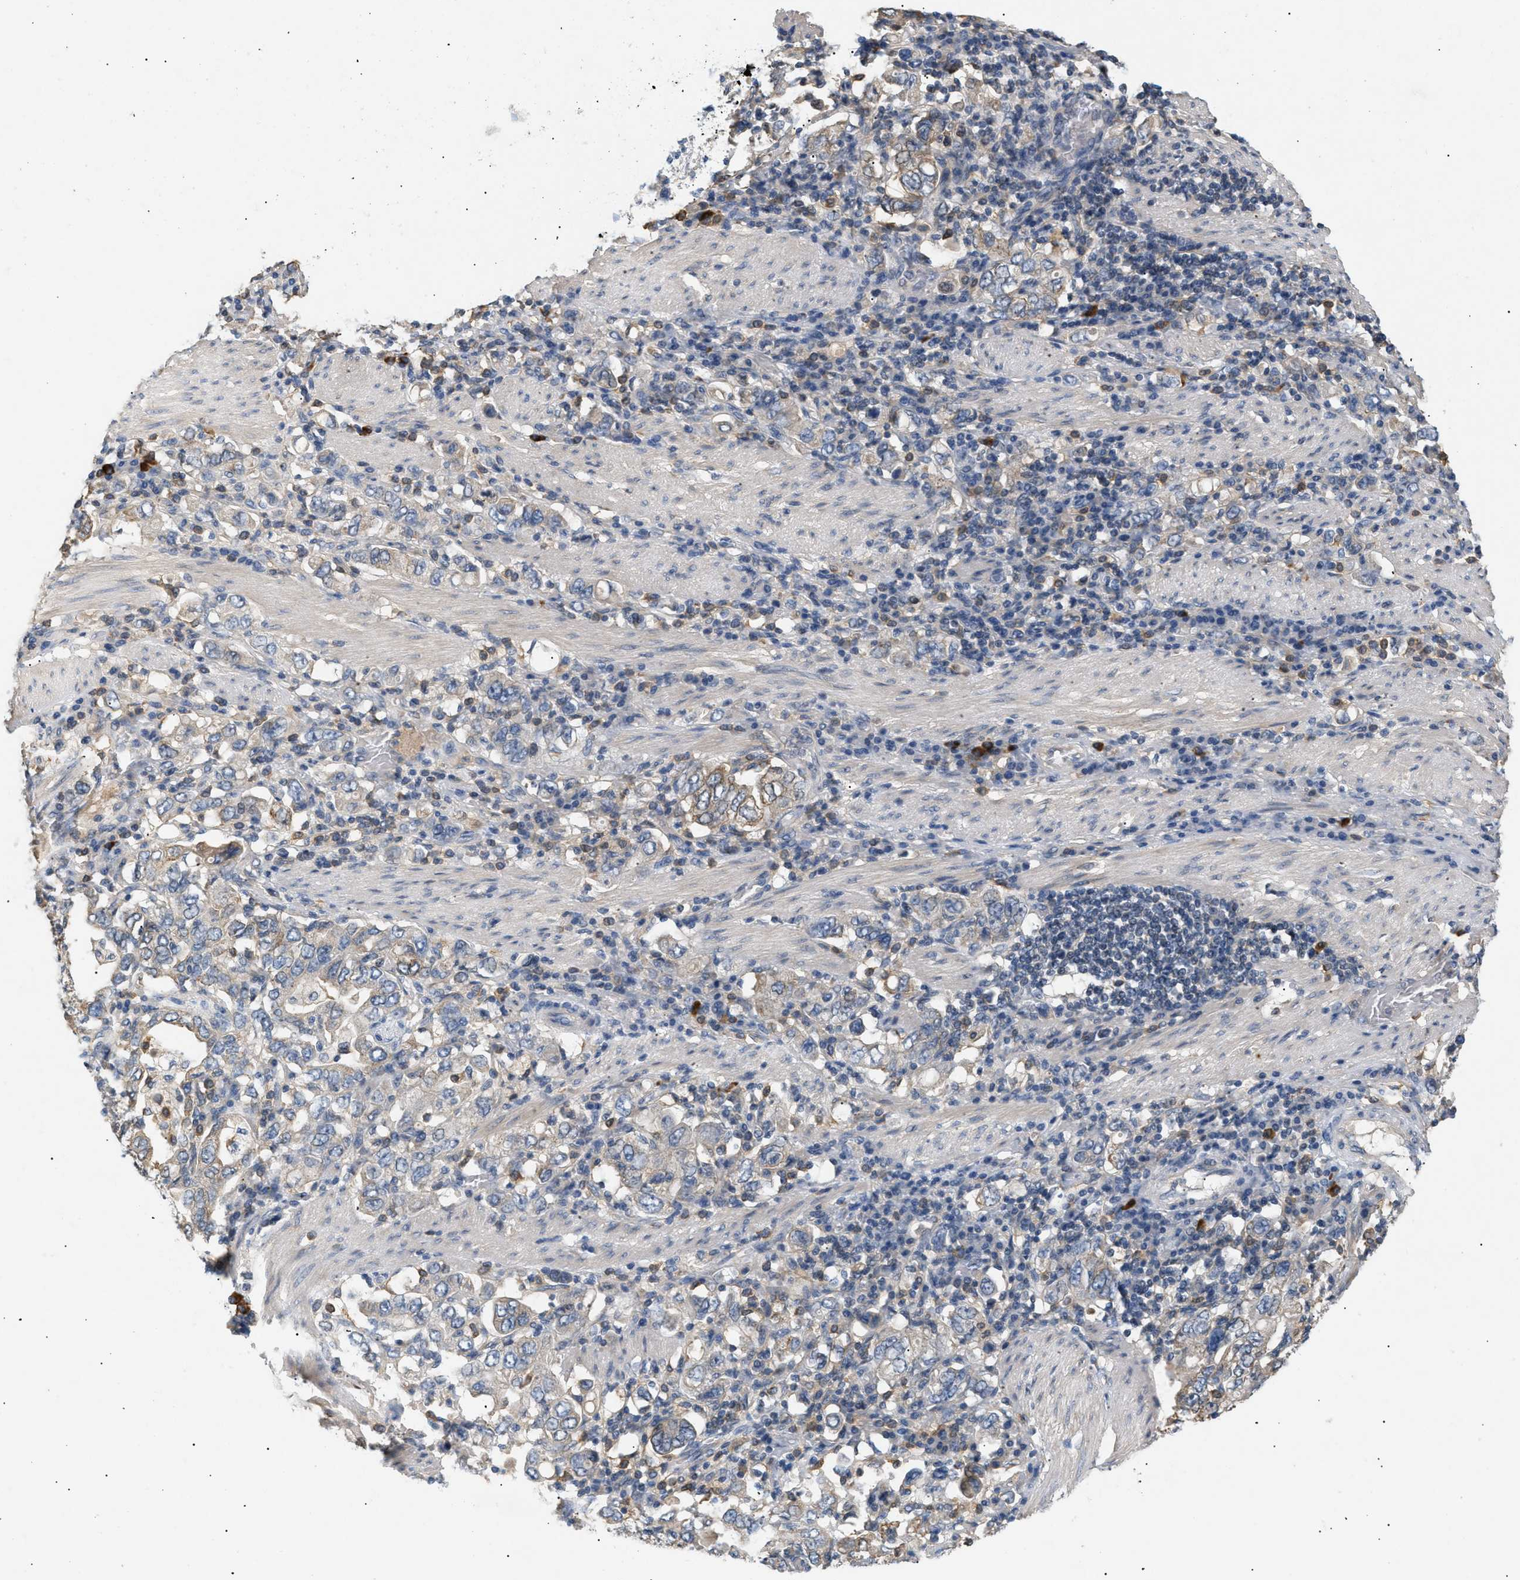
{"staining": {"intensity": "weak", "quantity": "25%-75%", "location": "cytoplasmic/membranous"}, "tissue": "stomach cancer", "cell_type": "Tumor cells", "image_type": "cancer", "snomed": [{"axis": "morphology", "description": "Adenocarcinoma, NOS"}, {"axis": "topography", "description": "Stomach, upper"}], "caption": "There is low levels of weak cytoplasmic/membranous staining in tumor cells of adenocarcinoma (stomach), as demonstrated by immunohistochemical staining (brown color).", "gene": "FARS2", "patient": {"sex": "male", "age": 62}}